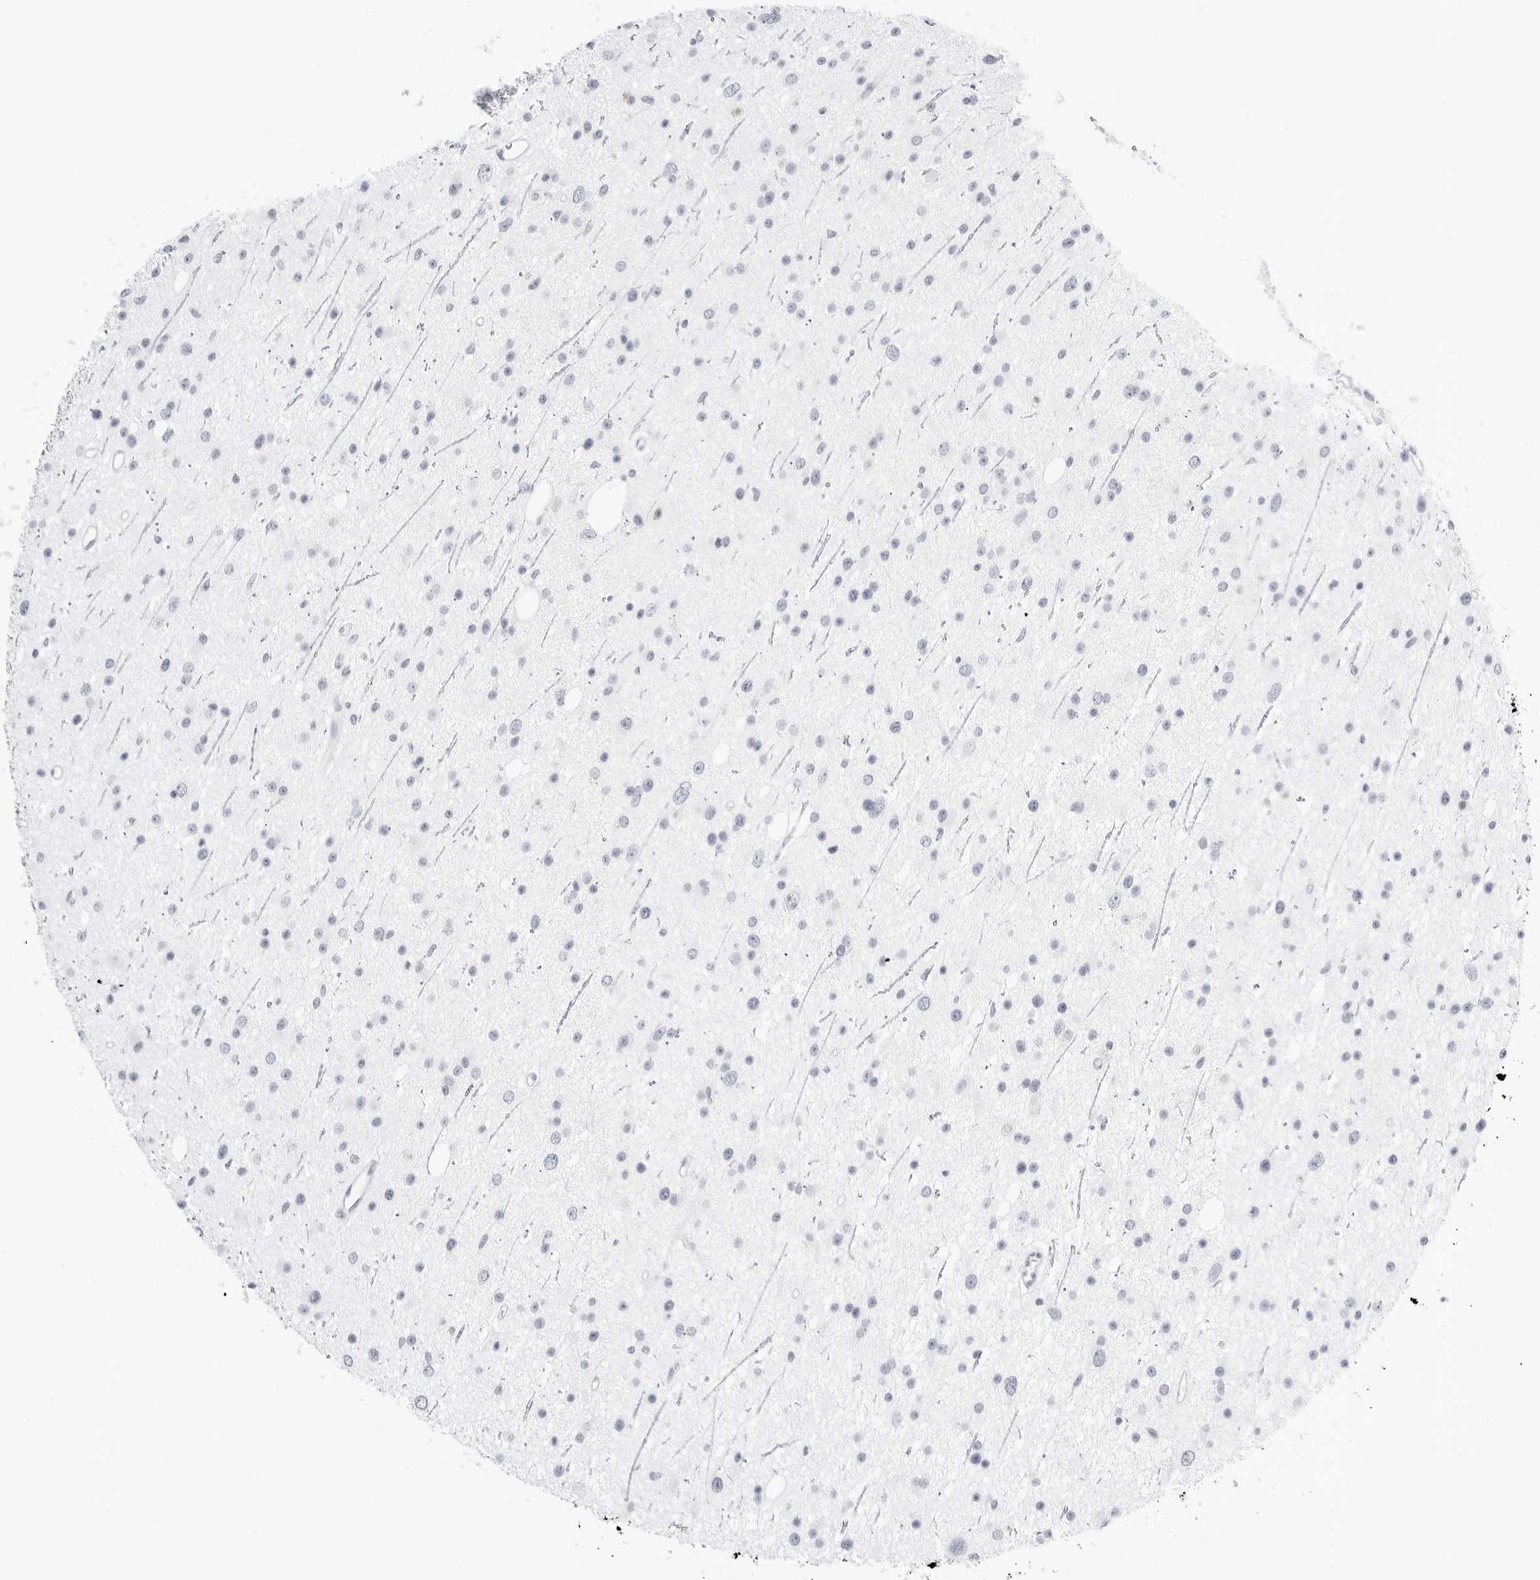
{"staining": {"intensity": "negative", "quantity": "none", "location": "none"}, "tissue": "glioma", "cell_type": "Tumor cells", "image_type": "cancer", "snomed": [{"axis": "morphology", "description": "Glioma, malignant, Low grade"}, {"axis": "topography", "description": "Cerebral cortex"}], "caption": "A high-resolution micrograph shows immunohistochemistry (IHC) staining of malignant glioma (low-grade), which demonstrates no significant expression in tumor cells.", "gene": "THEM4", "patient": {"sex": "female", "age": 39}}